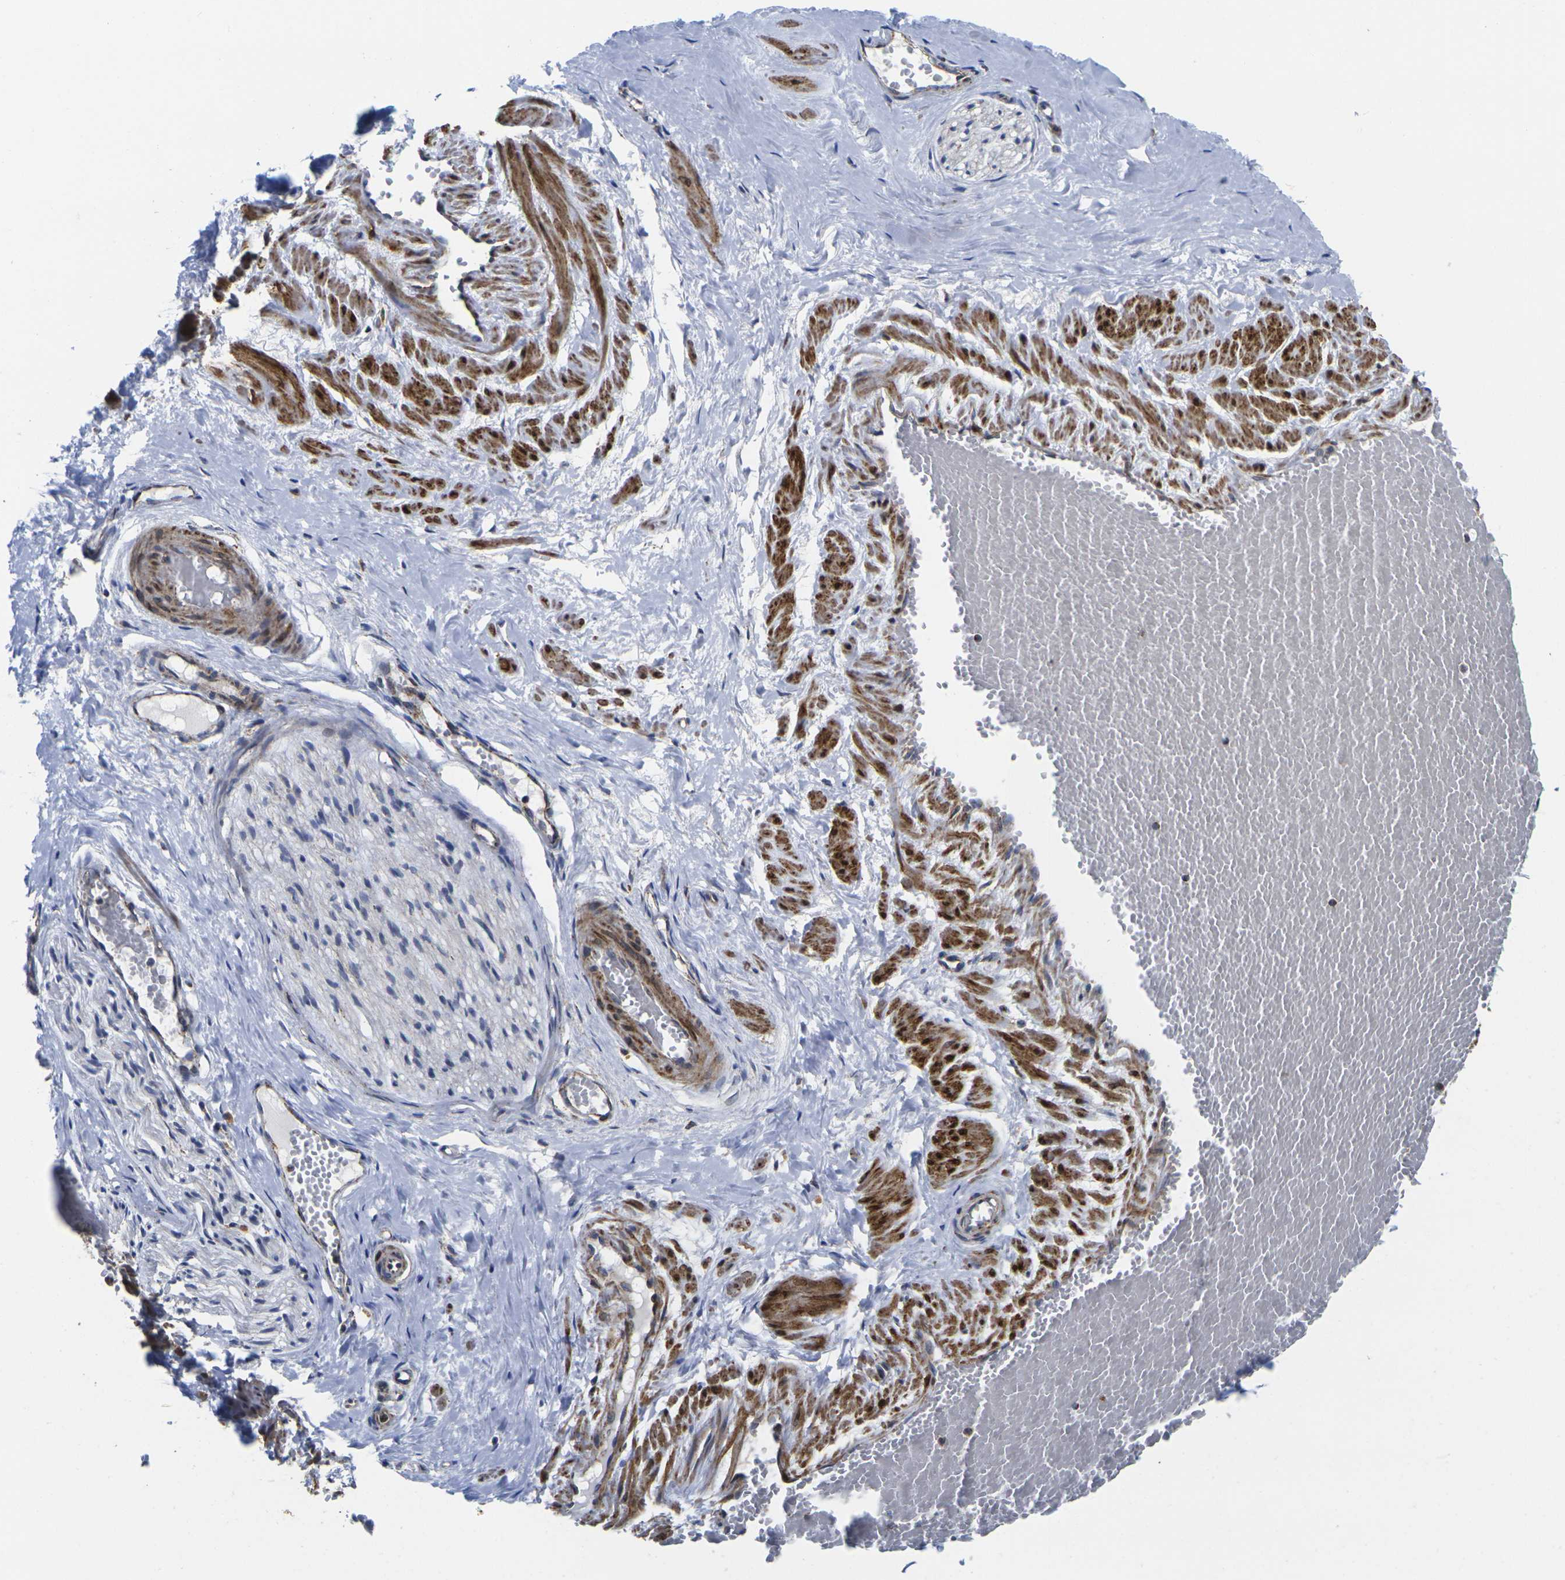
{"staining": {"intensity": "negative", "quantity": "none", "location": "none"}, "tissue": "adipose tissue", "cell_type": "Adipocytes", "image_type": "normal", "snomed": [{"axis": "morphology", "description": "Normal tissue, NOS"}, {"axis": "topography", "description": "Soft tissue"}, {"axis": "topography", "description": "Vascular tissue"}], "caption": "The histopathology image displays no significant positivity in adipocytes of adipose tissue. (Brightfield microscopy of DAB (3,3'-diaminobenzidine) immunohistochemistry at high magnification).", "gene": "P2RY11", "patient": {"sex": "female", "age": 35}}